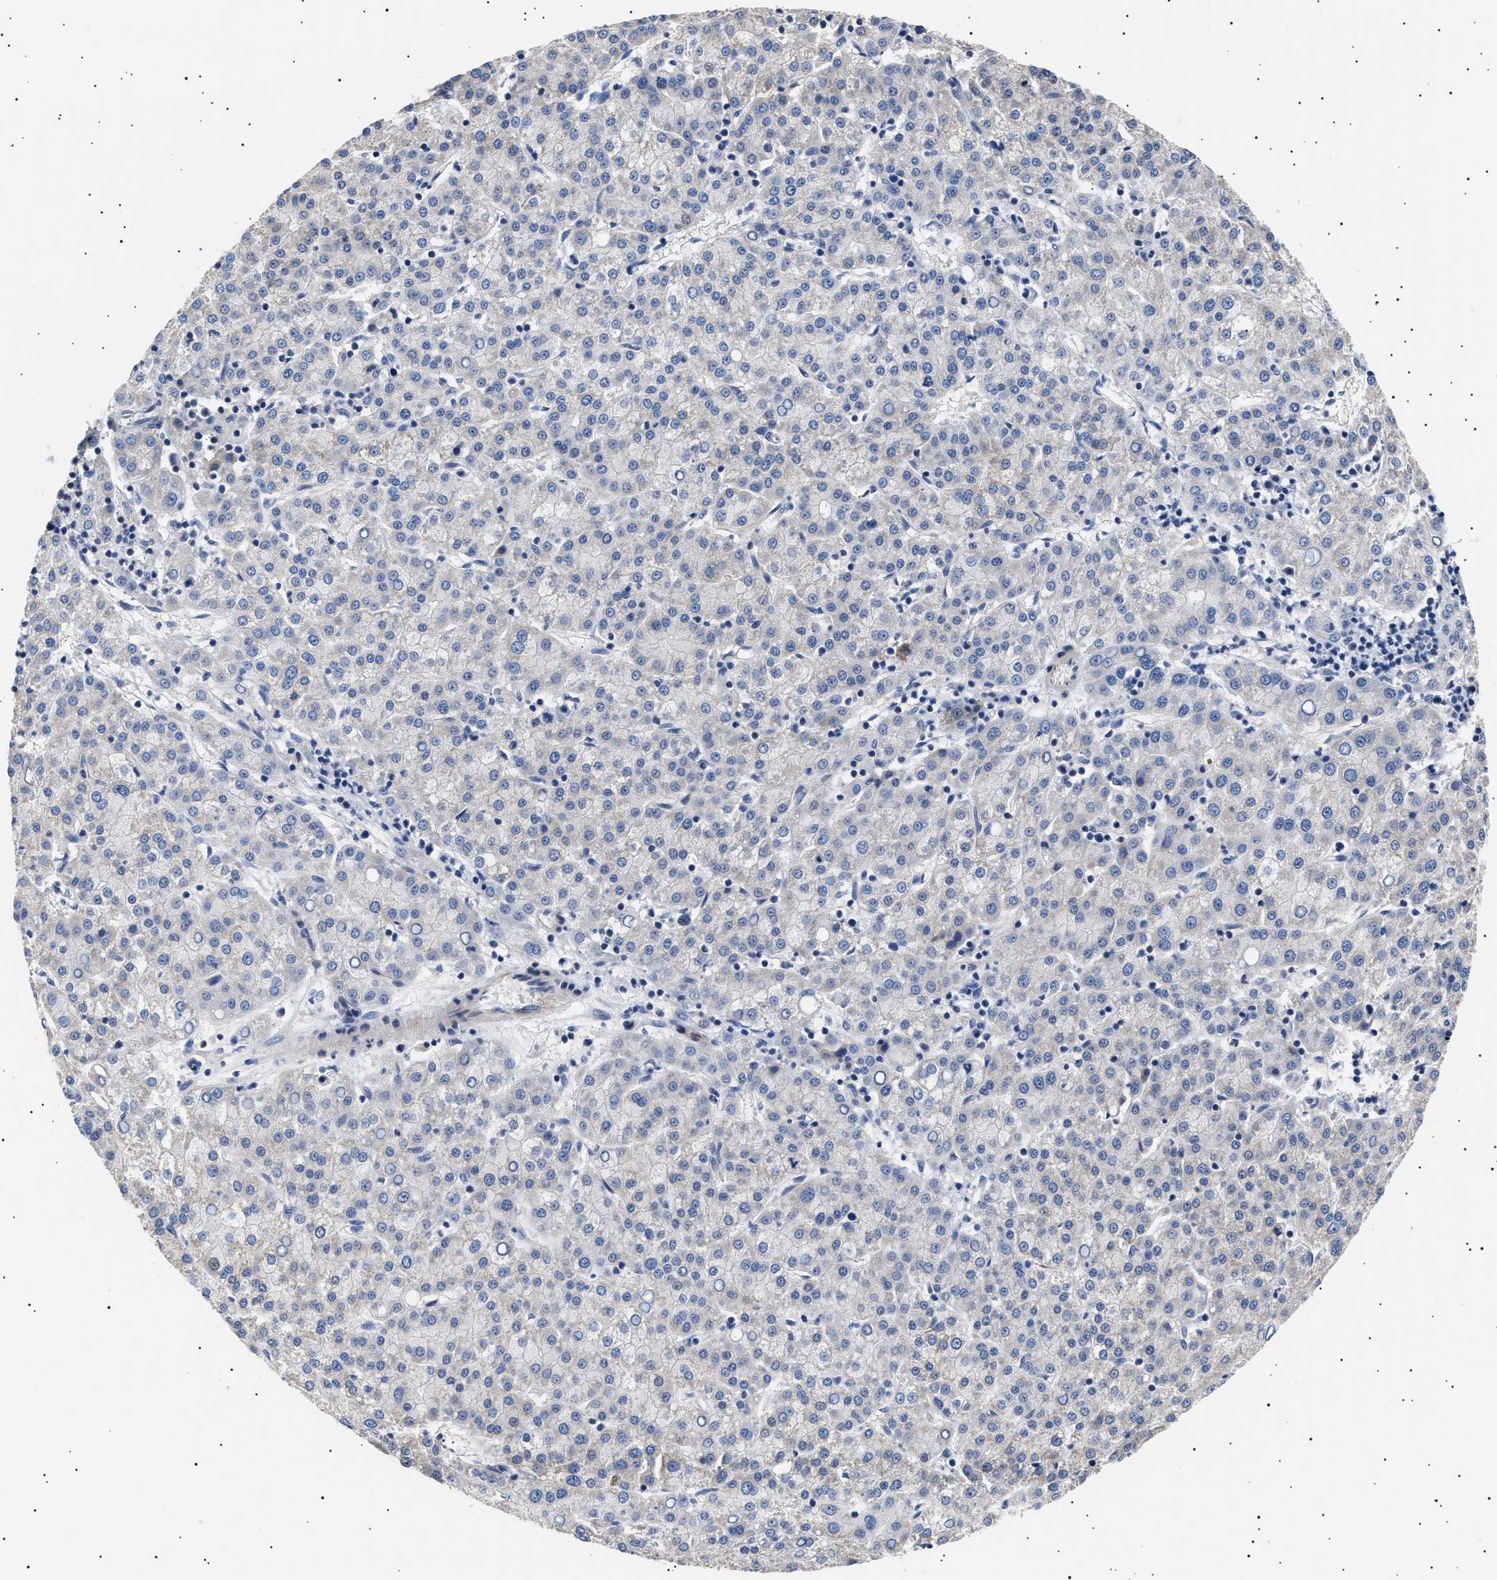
{"staining": {"intensity": "negative", "quantity": "none", "location": "none"}, "tissue": "liver cancer", "cell_type": "Tumor cells", "image_type": "cancer", "snomed": [{"axis": "morphology", "description": "Carcinoma, Hepatocellular, NOS"}, {"axis": "topography", "description": "Liver"}], "caption": "Tumor cells are negative for brown protein staining in liver hepatocellular carcinoma.", "gene": "HEMGN", "patient": {"sex": "female", "age": 58}}